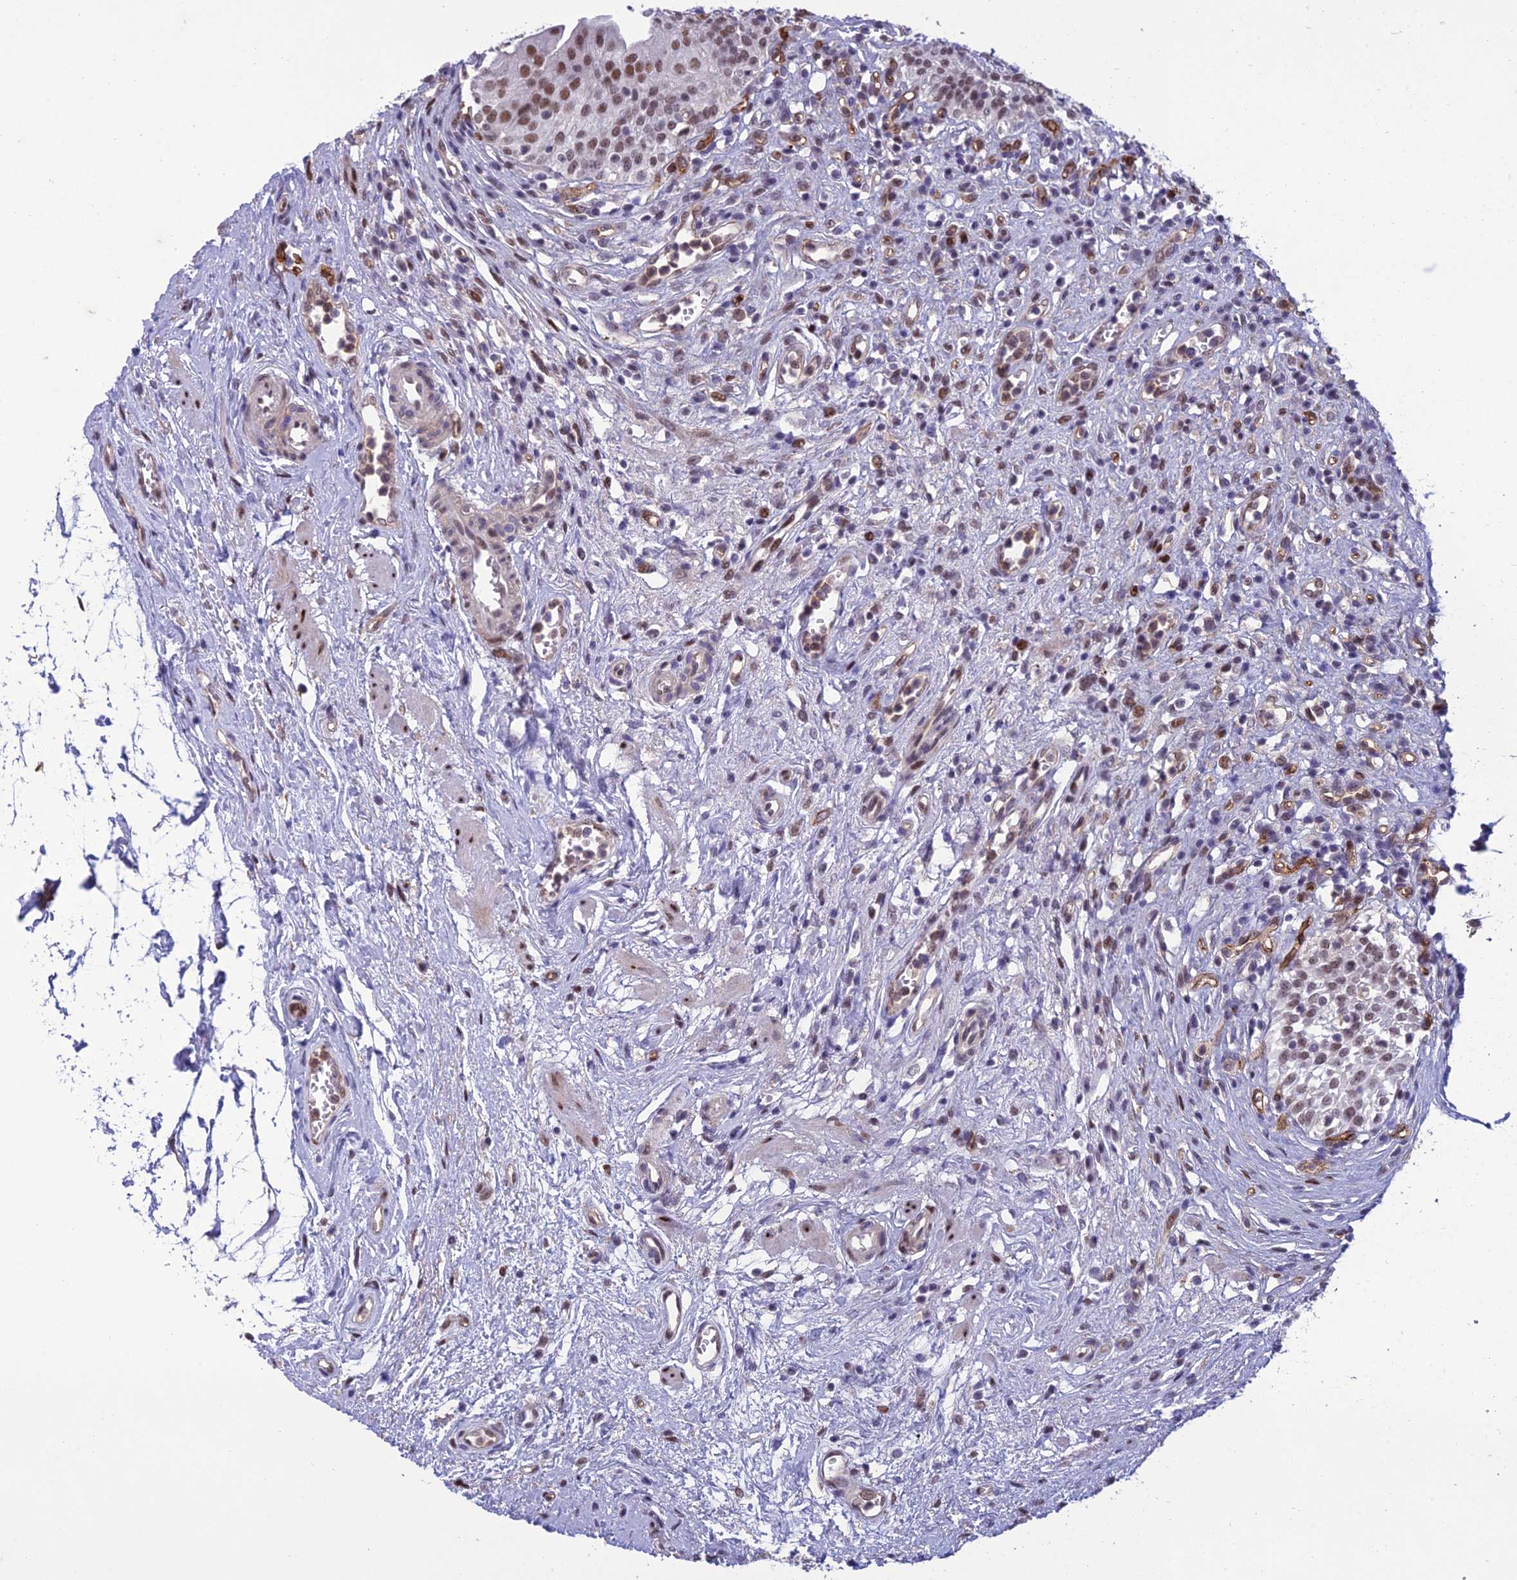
{"staining": {"intensity": "moderate", "quantity": ">75%", "location": "nuclear"}, "tissue": "urinary bladder", "cell_type": "Urothelial cells", "image_type": "normal", "snomed": [{"axis": "morphology", "description": "Normal tissue, NOS"}, {"axis": "morphology", "description": "Inflammation, NOS"}, {"axis": "topography", "description": "Urinary bladder"}], "caption": "Protein staining of normal urinary bladder displays moderate nuclear staining in approximately >75% of urothelial cells. (DAB = brown stain, brightfield microscopy at high magnification).", "gene": "RANBP3", "patient": {"sex": "male", "age": 63}}